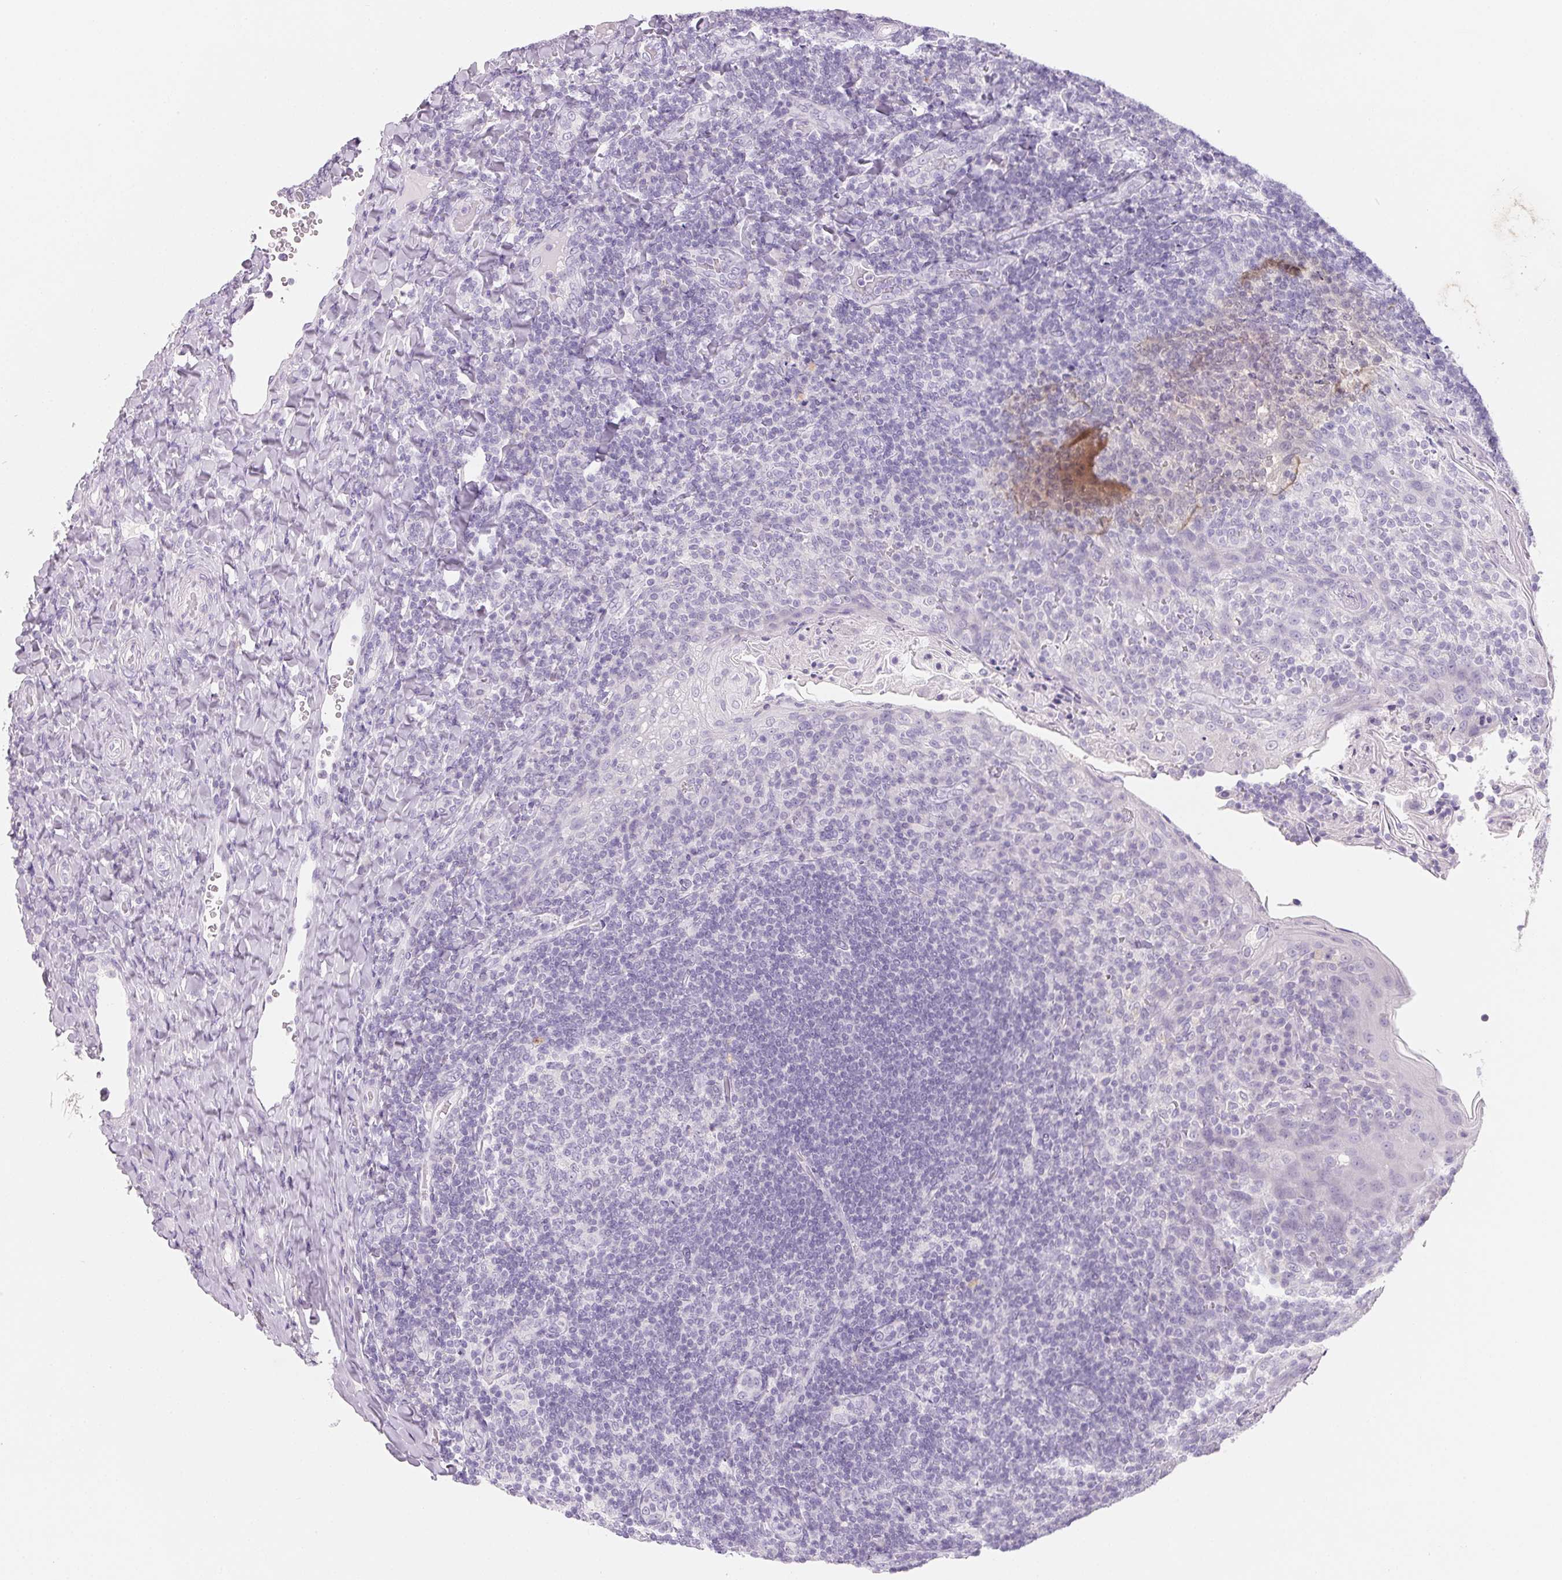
{"staining": {"intensity": "negative", "quantity": "none", "location": "none"}, "tissue": "tonsil", "cell_type": "Germinal center cells", "image_type": "normal", "snomed": [{"axis": "morphology", "description": "Normal tissue, NOS"}, {"axis": "topography", "description": "Tonsil"}], "caption": "Immunohistochemistry (IHC) micrograph of benign human tonsil stained for a protein (brown), which shows no expression in germinal center cells.", "gene": "SPACA5B", "patient": {"sex": "female", "age": 10}}